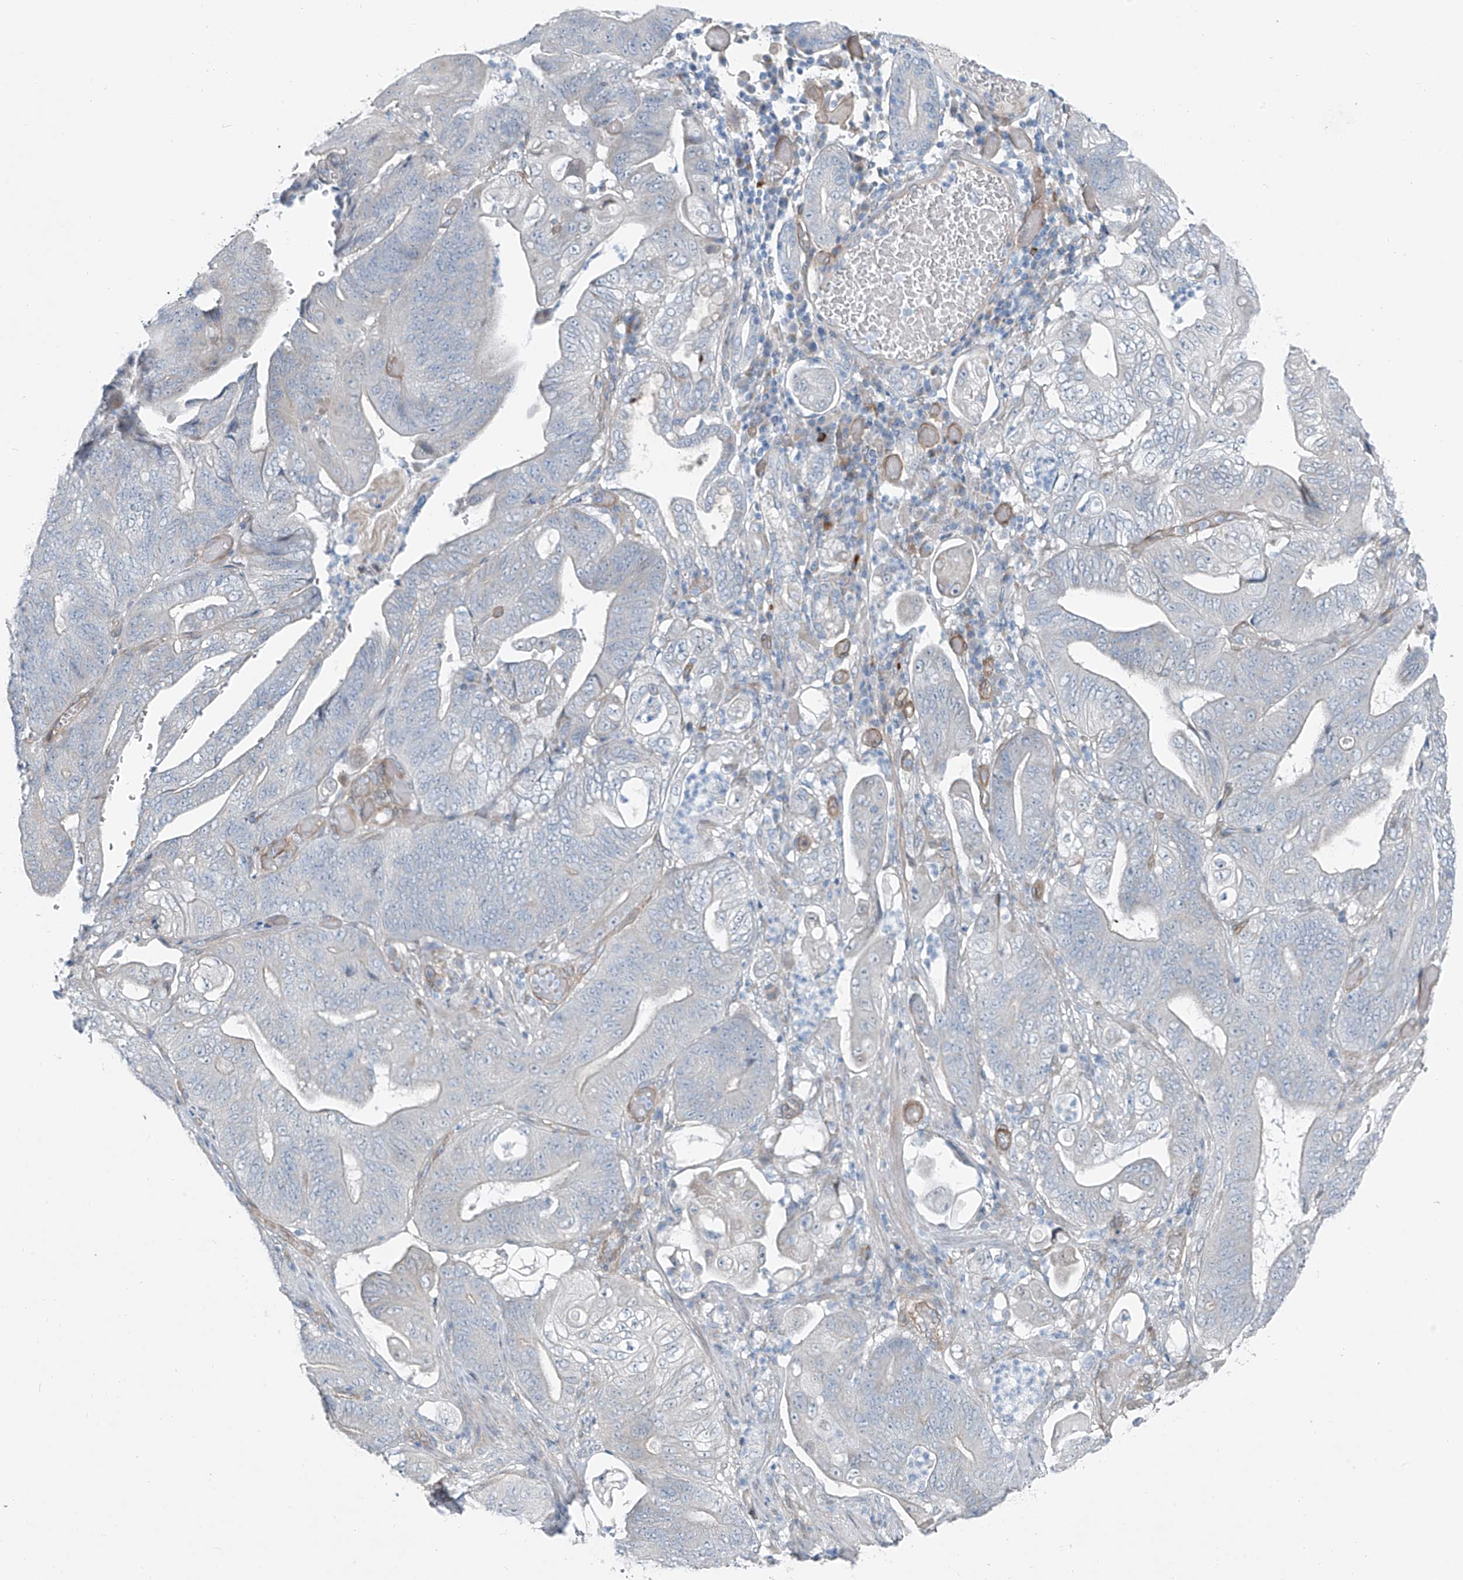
{"staining": {"intensity": "negative", "quantity": "none", "location": "none"}, "tissue": "stomach cancer", "cell_type": "Tumor cells", "image_type": "cancer", "snomed": [{"axis": "morphology", "description": "Adenocarcinoma, NOS"}, {"axis": "topography", "description": "Stomach"}], "caption": "Immunohistochemistry (IHC) image of neoplastic tissue: human stomach cancer (adenocarcinoma) stained with DAB demonstrates no significant protein staining in tumor cells.", "gene": "TNS2", "patient": {"sex": "female", "age": 73}}